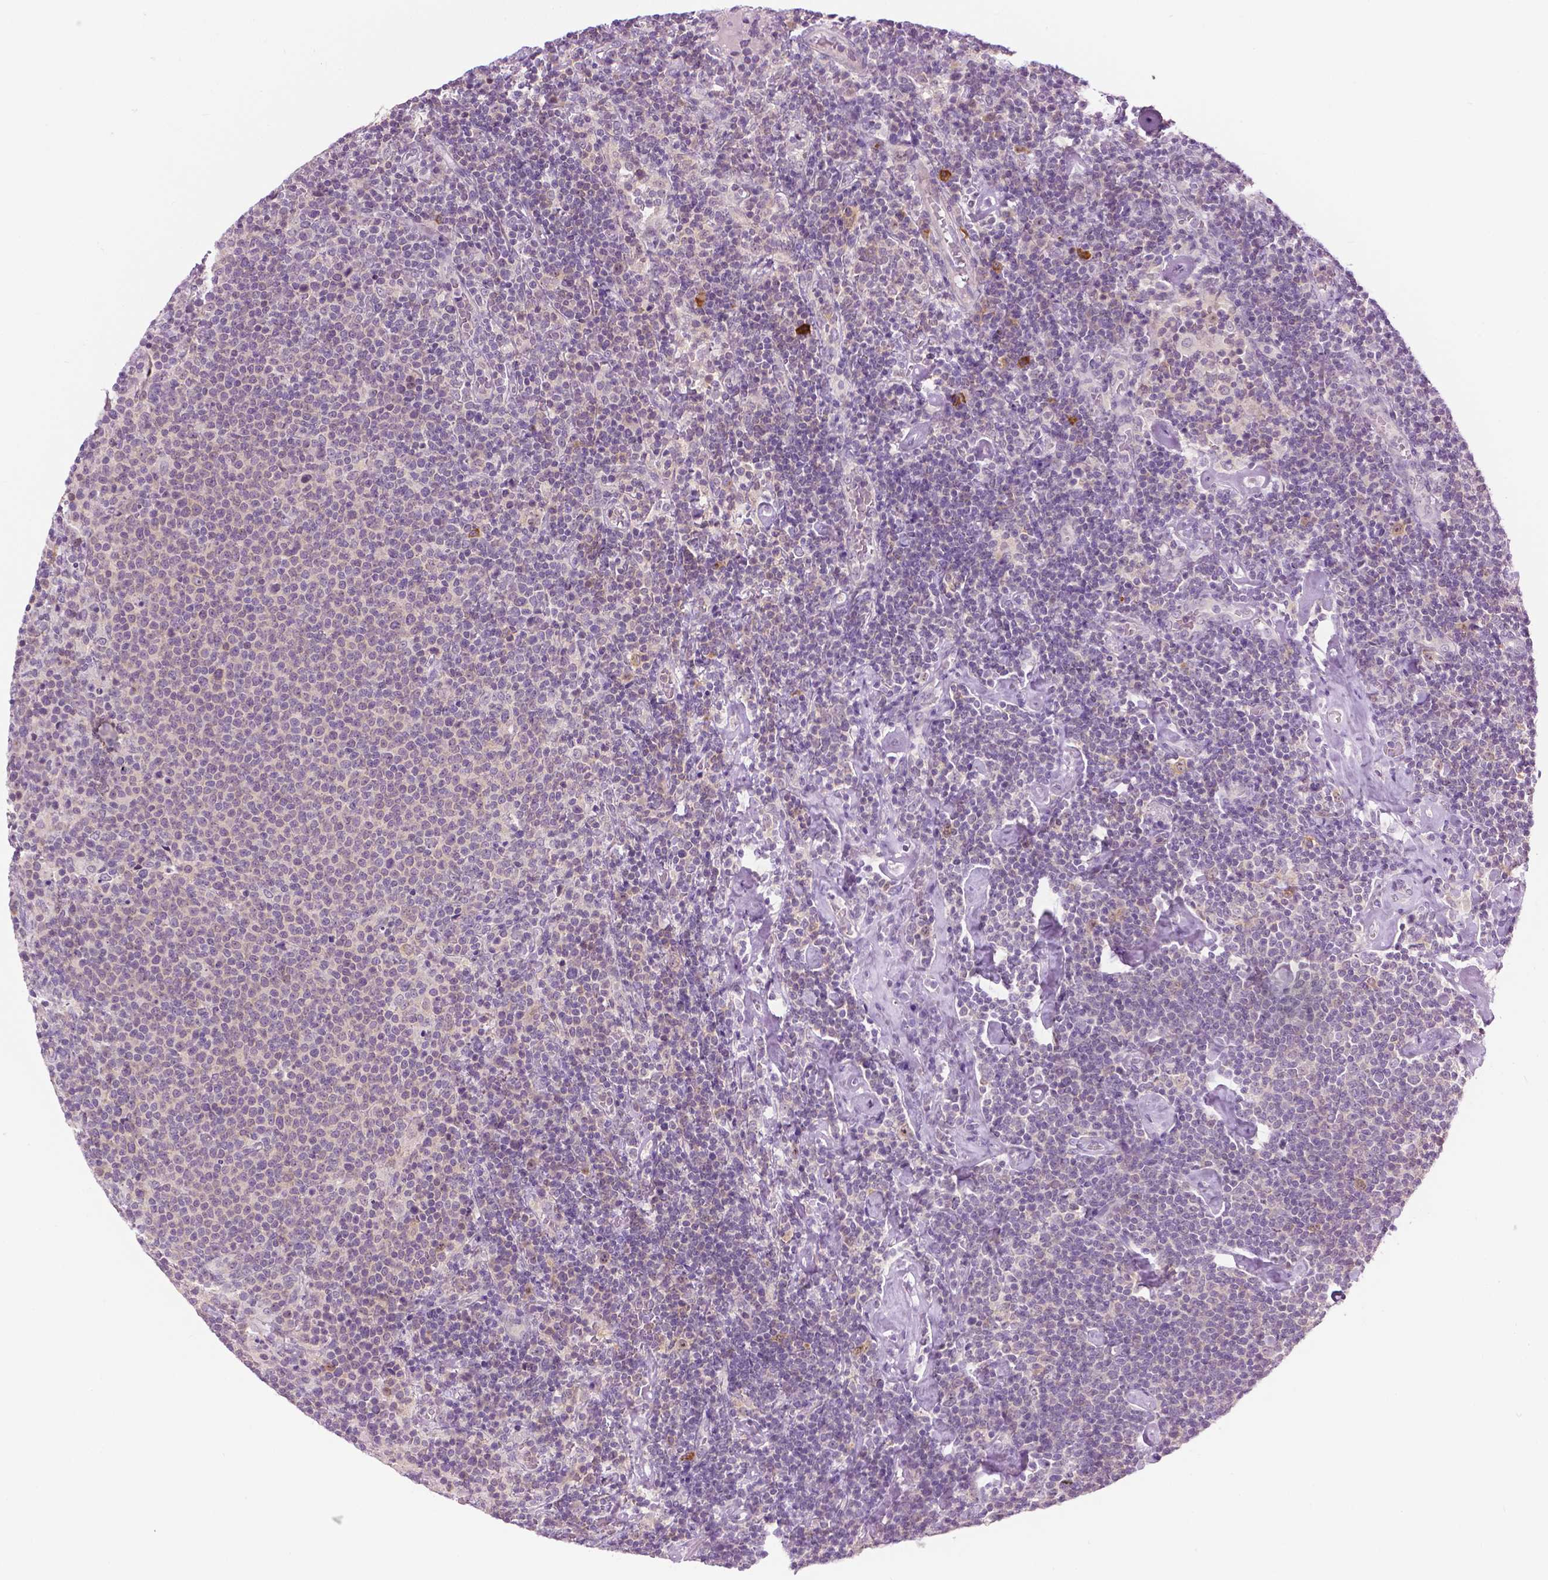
{"staining": {"intensity": "negative", "quantity": "none", "location": "none"}, "tissue": "lymphoma", "cell_type": "Tumor cells", "image_type": "cancer", "snomed": [{"axis": "morphology", "description": "Malignant lymphoma, non-Hodgkin's type, High grade"}, {"axis": "topography", "description": "Lymph node"}], "caption": "Immunohistochemical staining of high-grade malignant lymphoma, non-Hodgkin's type displays no significant staining in tumor cells. (DAB (3,3'-diaminobenzidine) IHC visualized using brightfield microscopy, high magnification).", "gene": "DENND4A", "patient": {"sex": "male", "age": 61}}